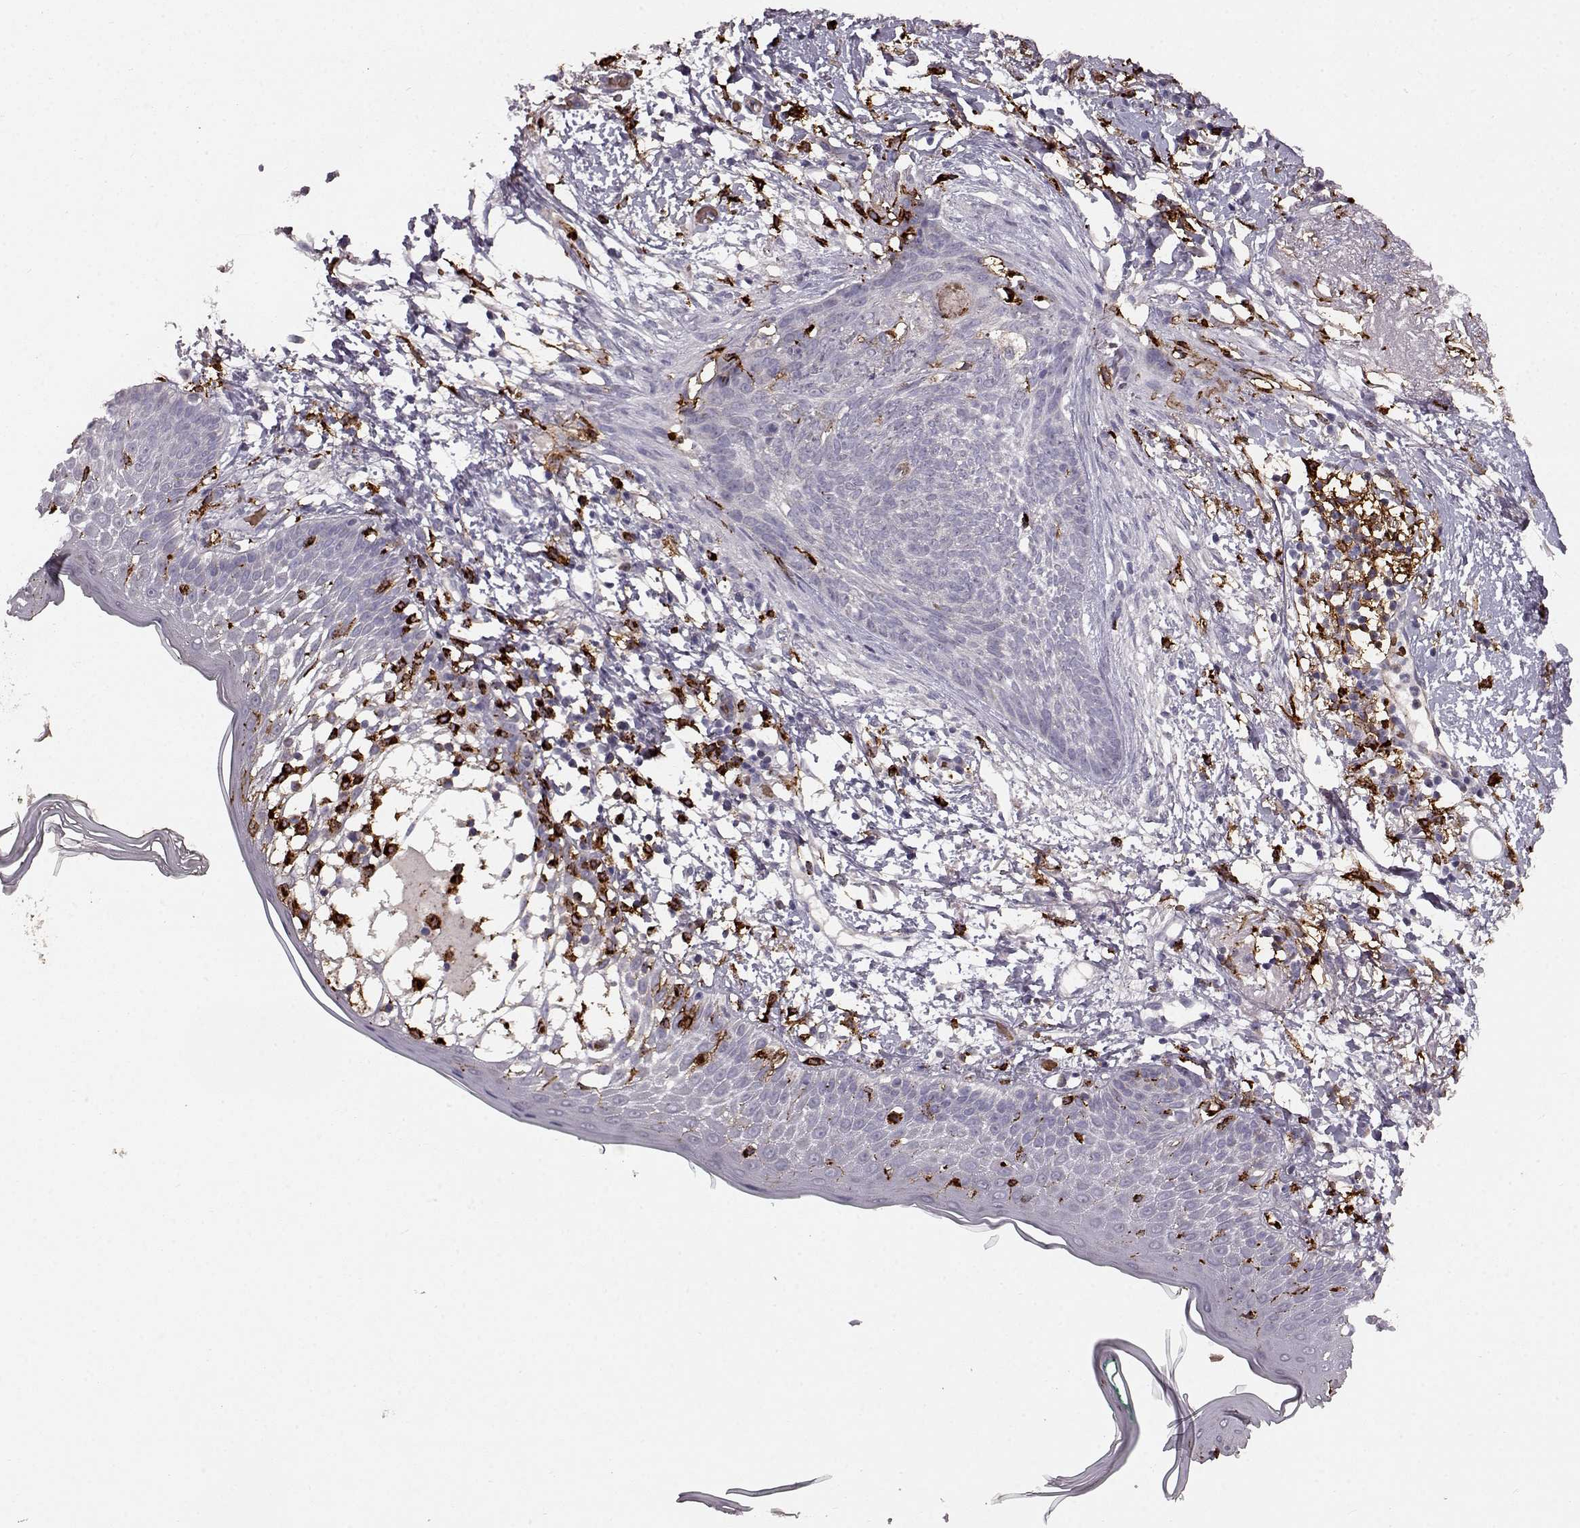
{"staining": {"intensity": "negative", "quantity": "none", "location": "none"}, "tissue": "skin cancer", "cell_type": "Tumor cells", "image_type": "cancer", "snomed": [{"axis": "morphology", "description": "Normal tissue, NOS"}, {"axis": "morphology", "description": "Basal cell carcinoma"}, {"axis": "topography", "description": "Skin"}], "caption": "Immunohistochemistry (IHC) micrograph of skin cancer (basal cell carcinoma) stained for a protein (brown), which reveals no staining in tumor cells. (DAB immunohistochemistry (IHC), high magnification).", "gene": "CCNF", "patient": {"sex": "male", "age": 84}}